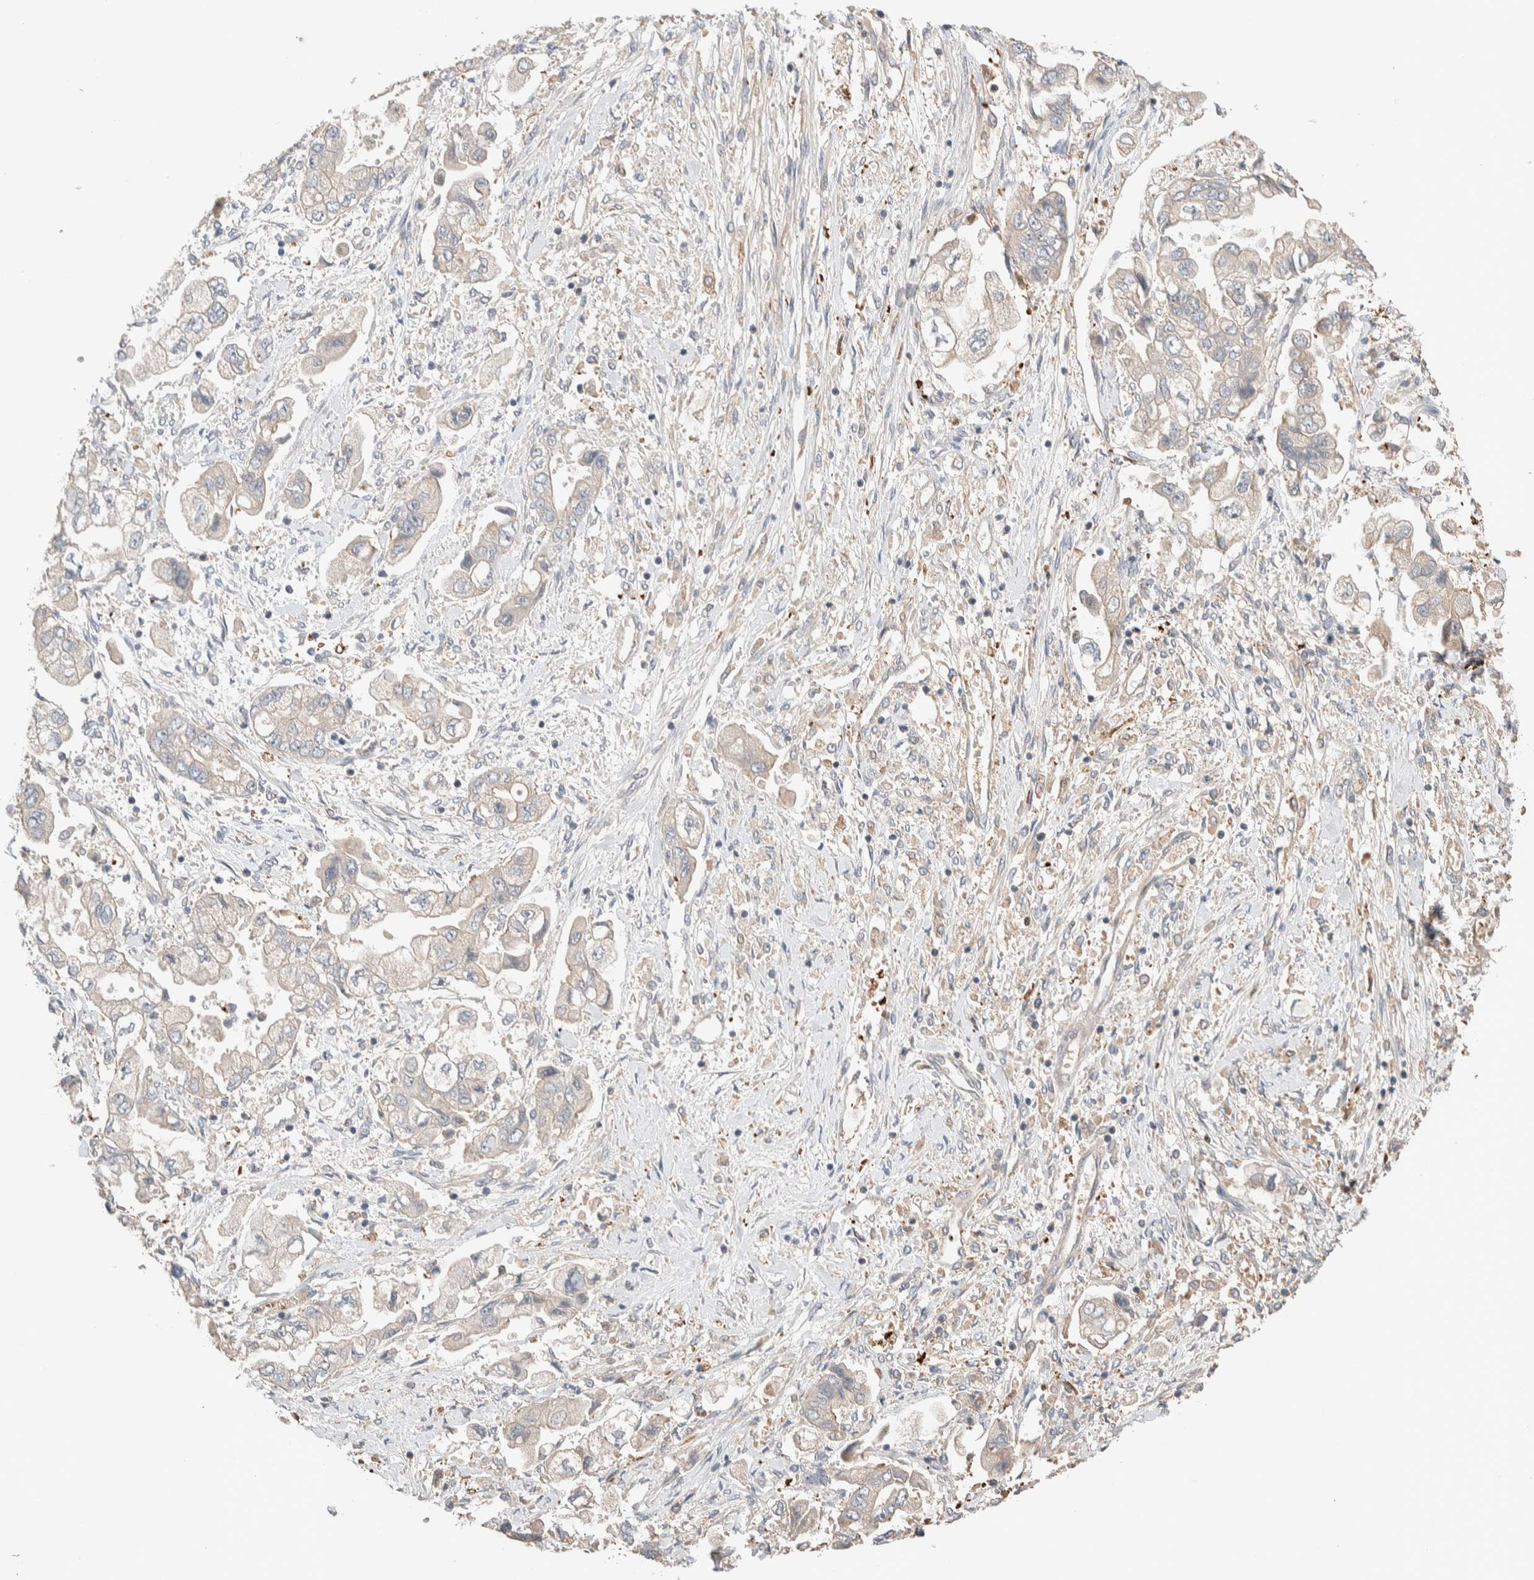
{"staining": {"intensity": "negative", "quantity": "none", "location": "none"}, "tissue": "stomach cancer", "cell_type": "Tumor cells", "image_type": "cancer", "snomed": [{"axis": "morphology", "description": "Normal tissue, NOS"}, {"axis": "morphology", "description": "Adenocarcinoma, NOS"}, {"axis": "topography", "description": "Stomach"}], "caption": "High magnification brightfield microscopy of stomach adenocarcinoma stained with DAB (brown) and counterstained with hematoxylin (blue): tumor cells show no significant staining.", "gene": "WDR91", "patient": {"sex": "male", "age": 62}}